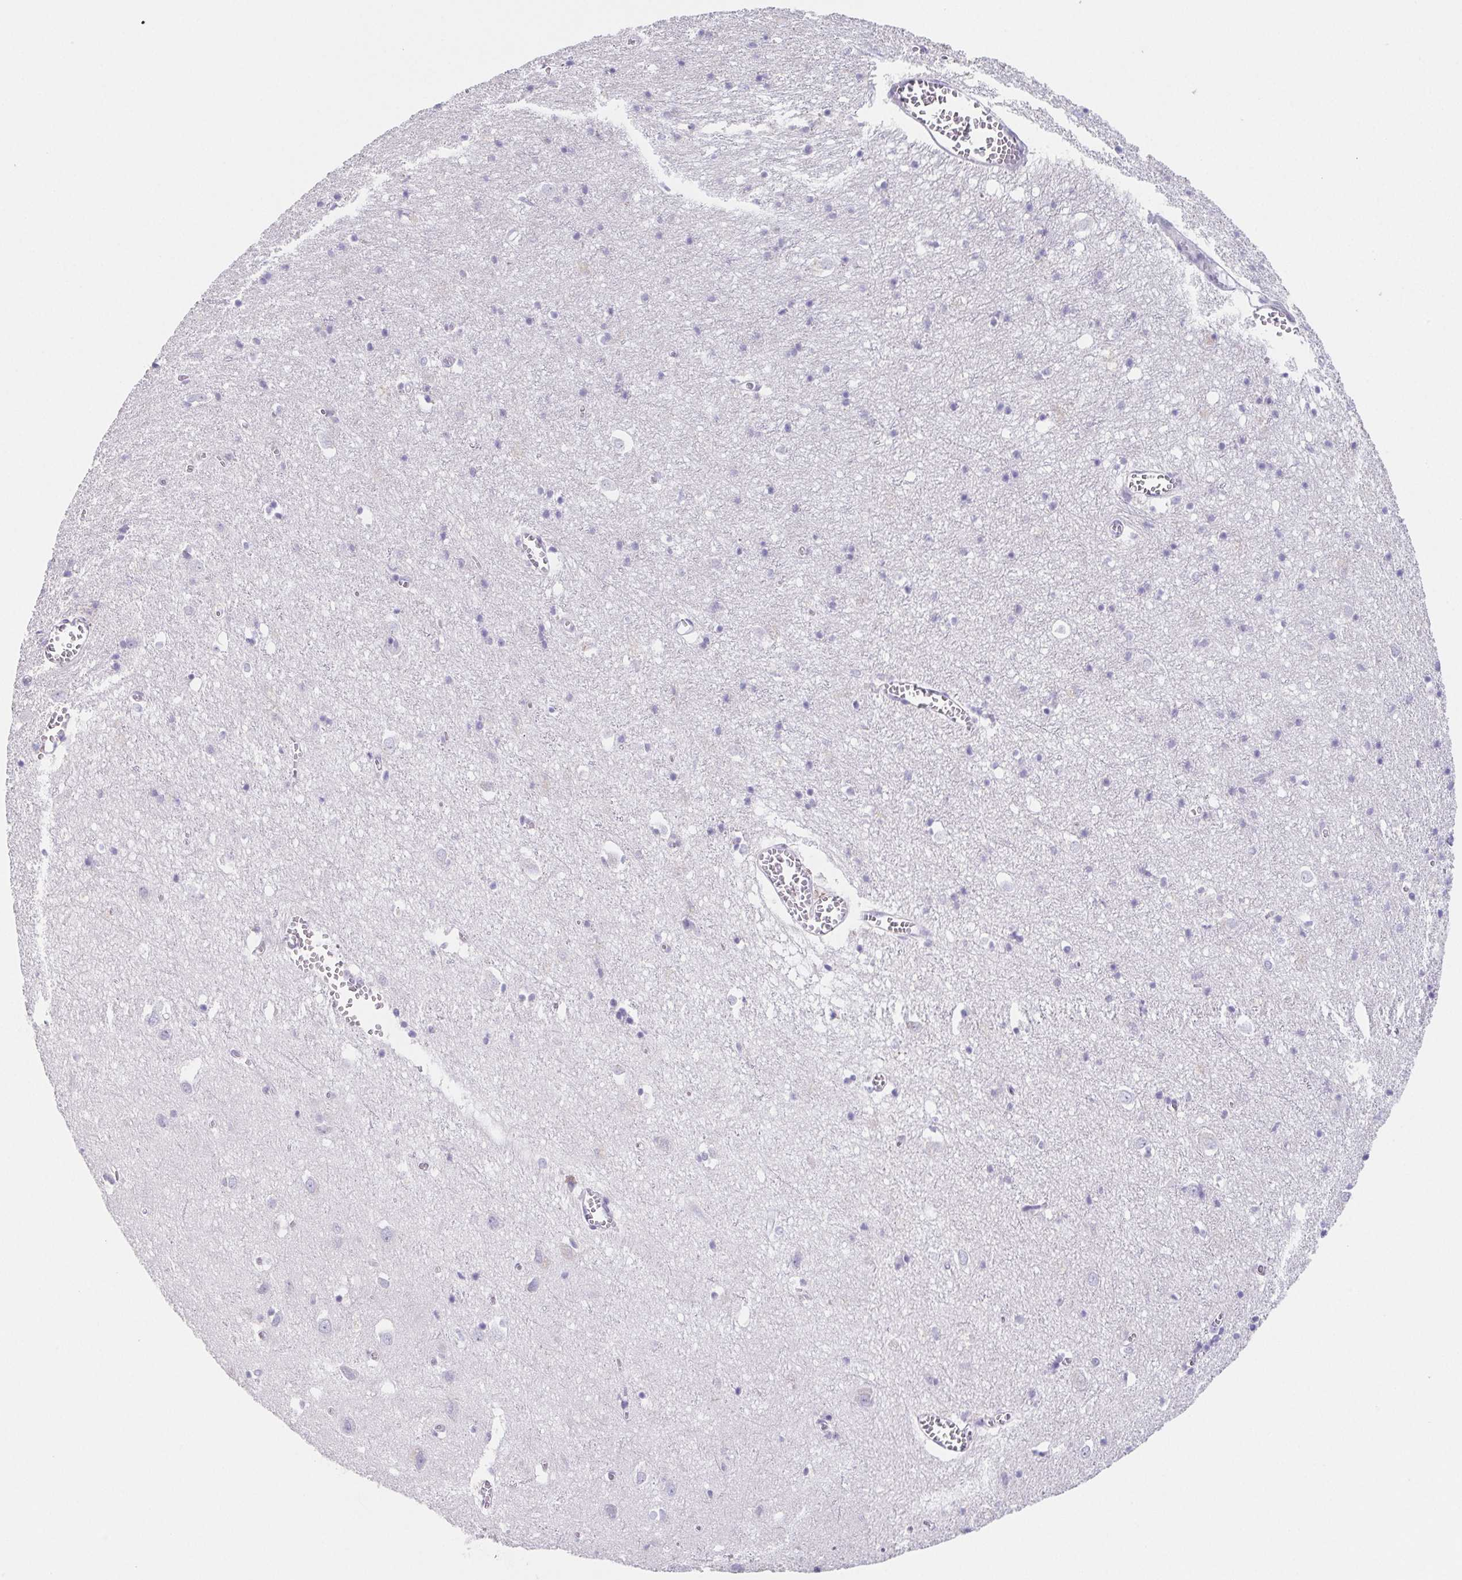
{"staining": {"intensity": "negative", "quantity": "none", "location": "none"}, "tissue": "cerebral cortex", "cell_type": "Endothelial cells", "image_type": "normal", "snomed": [{"axis": "morphology", "description": "Normal tissue, NOS"}, {"axis": "topography", "description": "Cerebral cortex"}], "caption": "Micrograph shows no protein staining in endothelial cells of normal cerebral cortex. Nuclei are stained in blue.", "gene": "HDGFL1", "patient": {"sex": "male", "age": 70}}